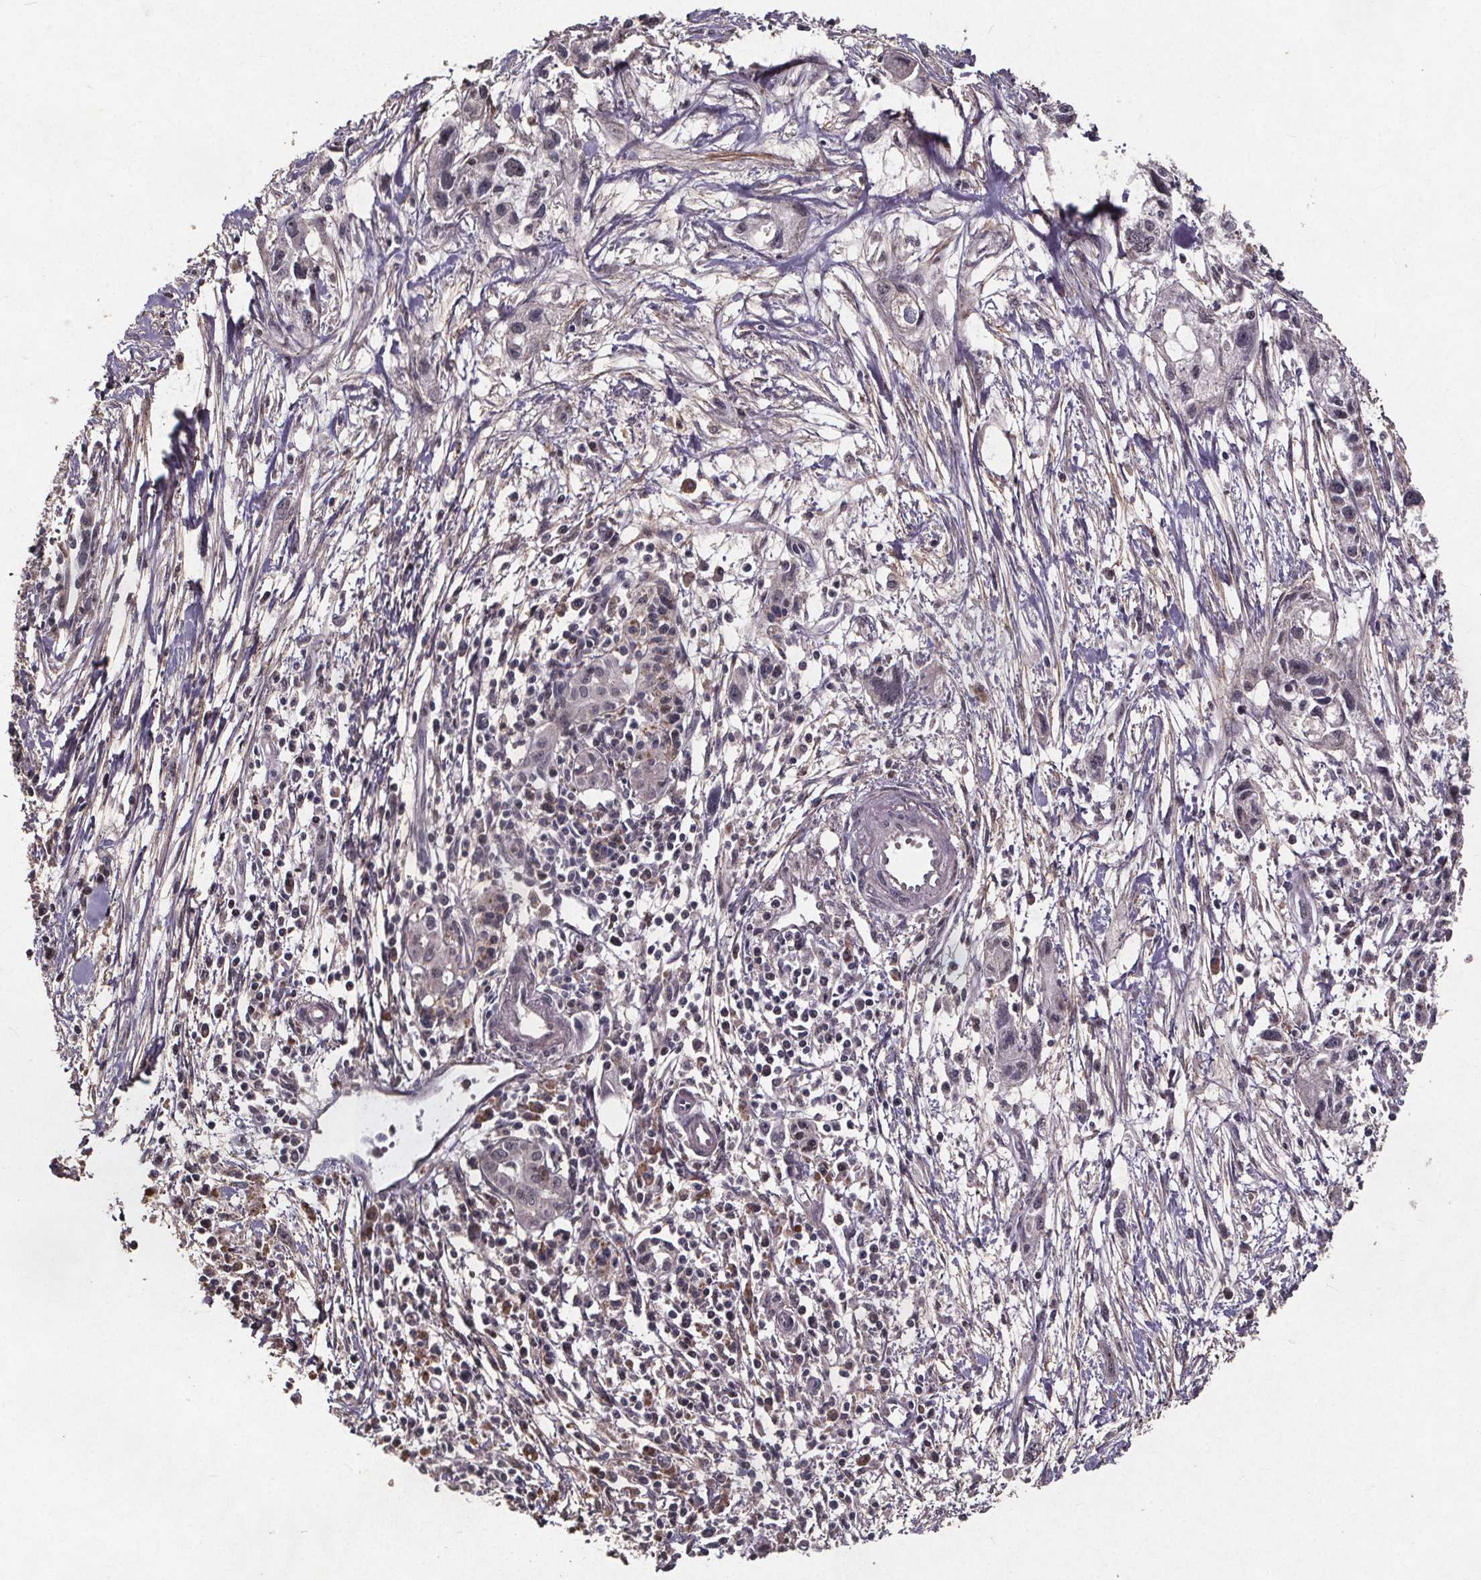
{"staining": {"intensity": "negative", "quantity": "none", "location": "none"}, "tissue": "pancreatic cancer", "cell_type": "Tumor cells", "image_type": "cancer", "snomed": [{"axis": "morphology", "description": "Adenocarcinoma, NOS"}, {"axis": "topography", "description": "Pancreas"}], "caption": "An image of pancreatic cancer (adenocarcinoma) stained for a protein shows no brown staining in tumor cells.", "gene": "GPX3", "patient": {"sex": "female", "age": 61}}